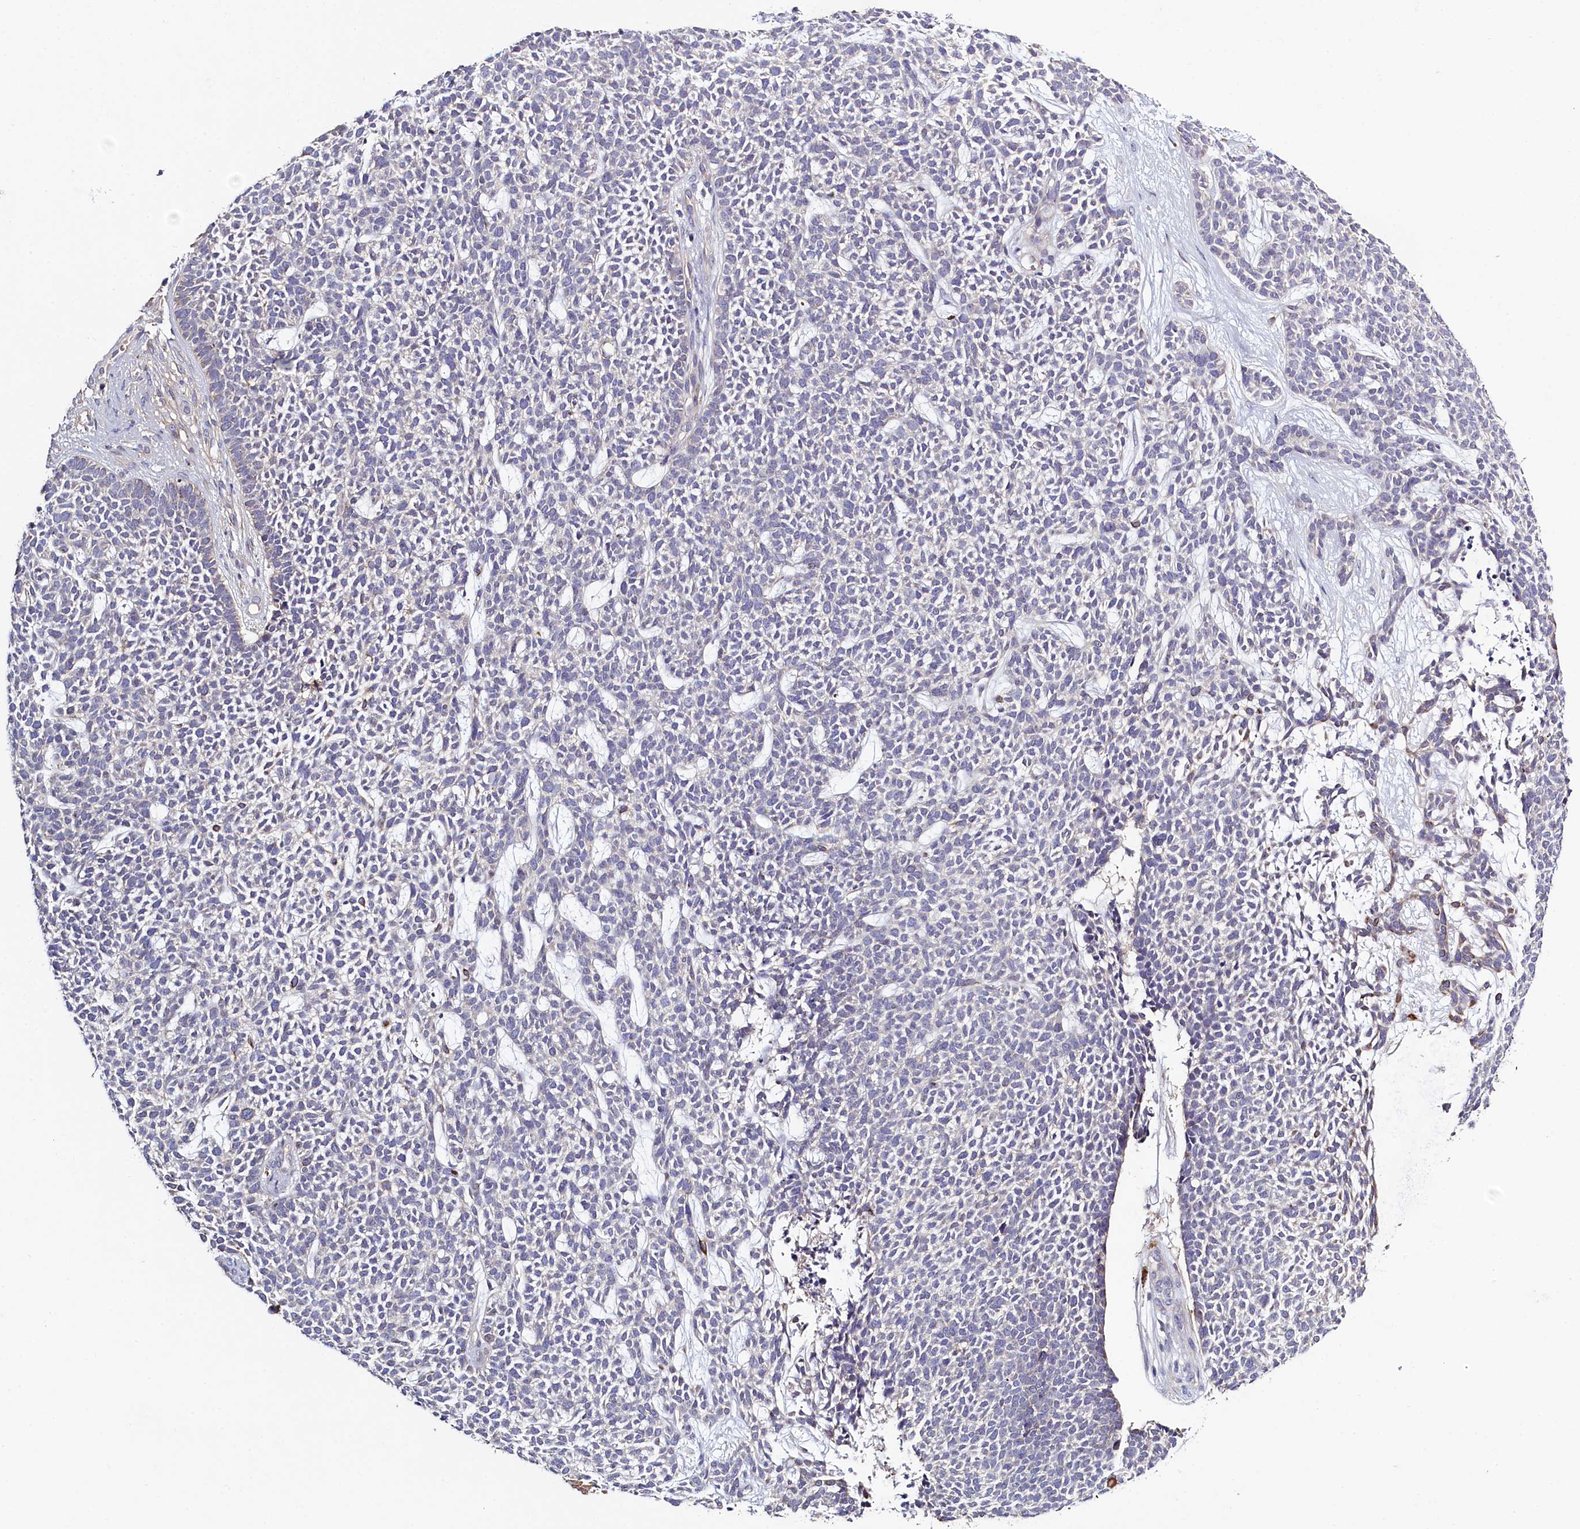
{"staining": {"intensity": "moderate", "quantity": "<25%", "location": "cytoplasmic/membranous"}, "tissue": "skin cancer", "cell_type": "Tumor cells", "image_type": "cancer", "snomed": [{"axis": "morphology", "description": "Basal cell carcinoma"}, {"axis": "topography", "description": "Skin"}], "caption": "Human skin basal cell carcinoma stained with a brown dye demonstrates moderate cytoplasmic/membranous positive expression in approximately <25% of tumor cells.", "gene": "PDE6D", "patient": {"sex": "female", "age": 84}}